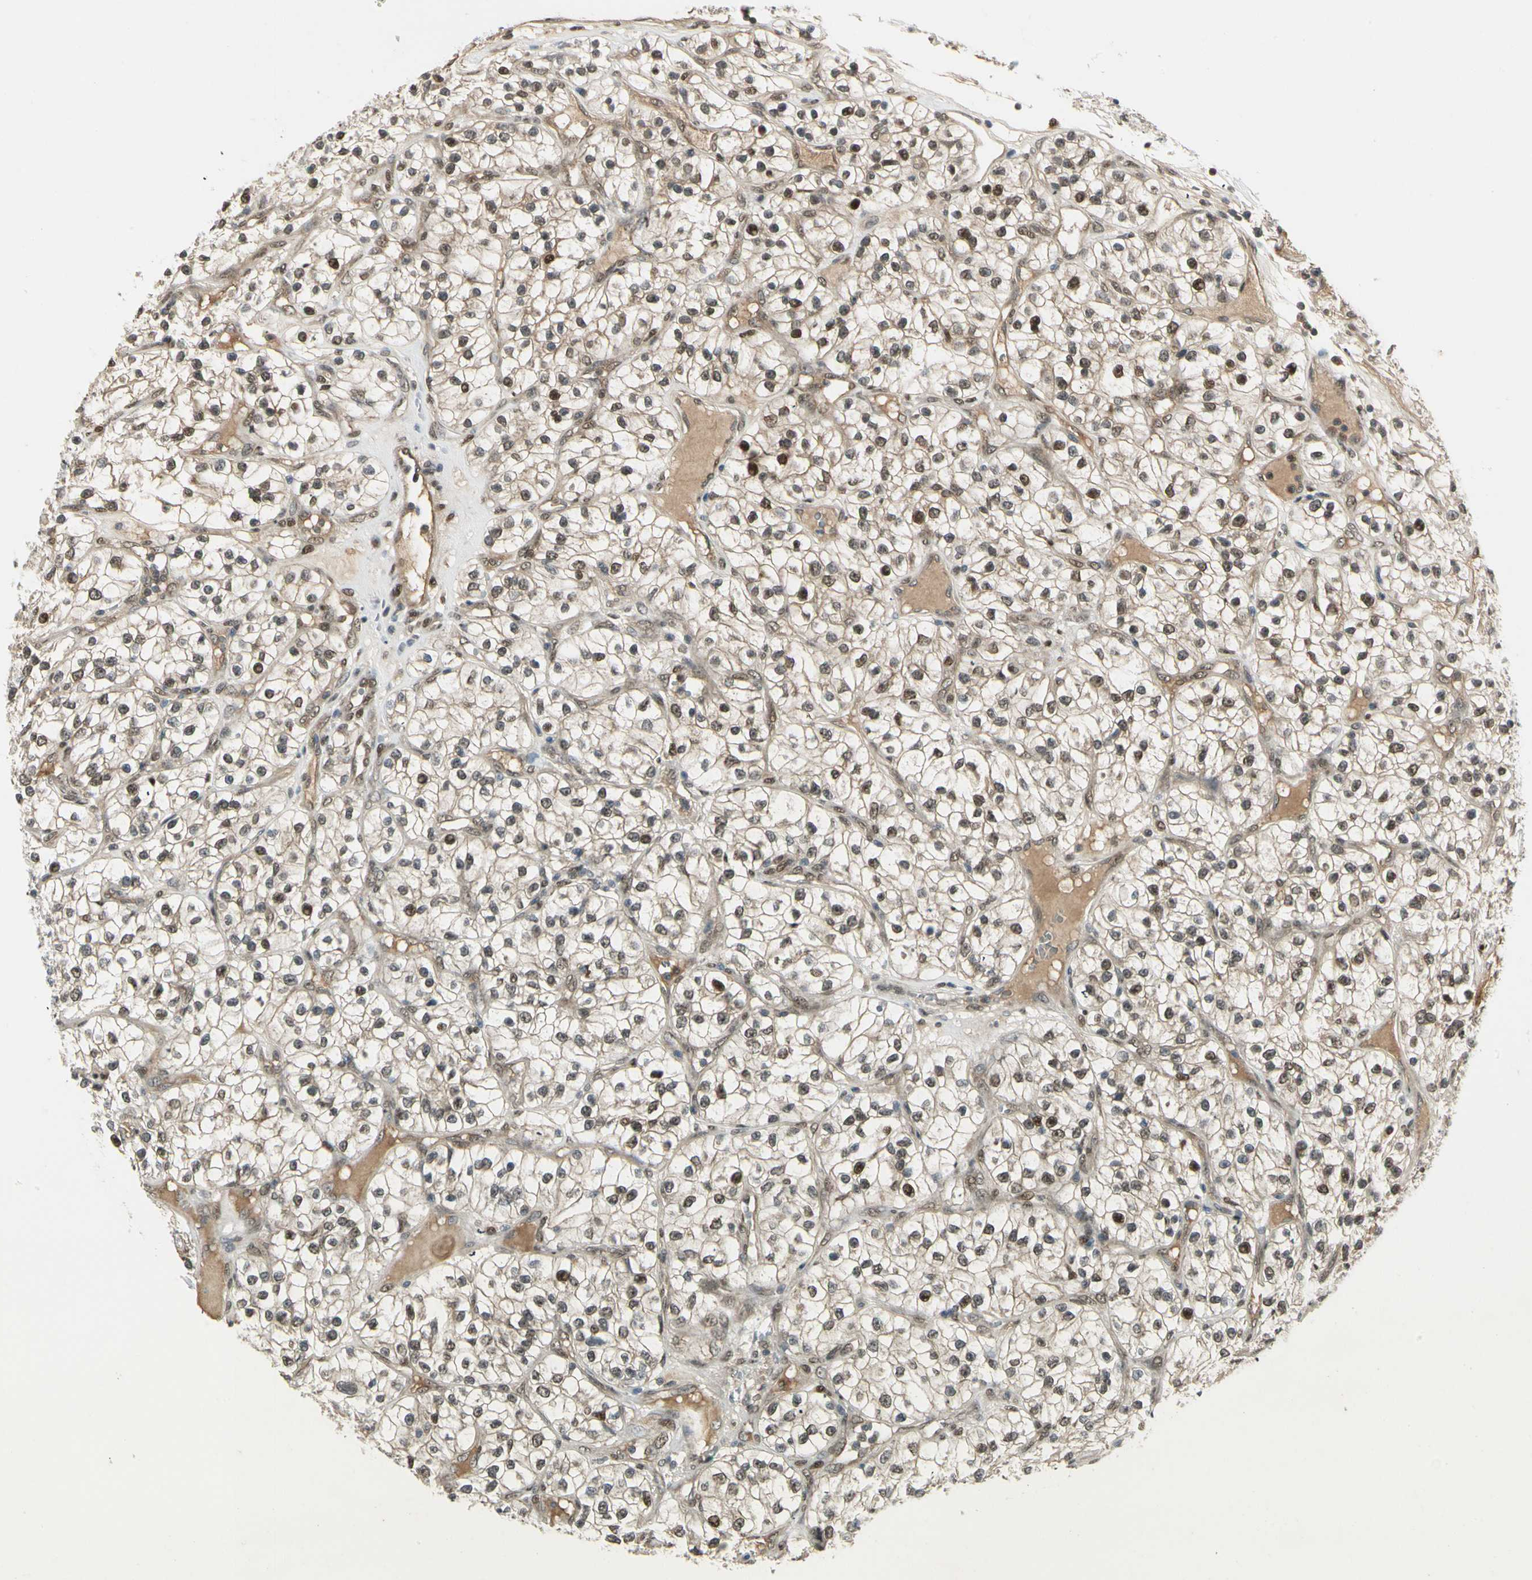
{"staining": {"intensity": "moderate", "quantity": "25%-75%", "location": "nuclear"}, "tissue": "renal cancer", "cell_type": "Tumor cells", "image_type": "cancer", "snomed": [{"axis": "morphology", "description": "Adenocarcinoma, NOS"}, {"axis": "topography", "description": "Kidney"}], "caption": "Human renal cancer (adenocarcinoma) stained with a brown dye displays moderate nuclear positive staining in about 25%-75% of tumor cells.", "gene": "GTF3A", "patient": {"sex": "female", "age": 57}}